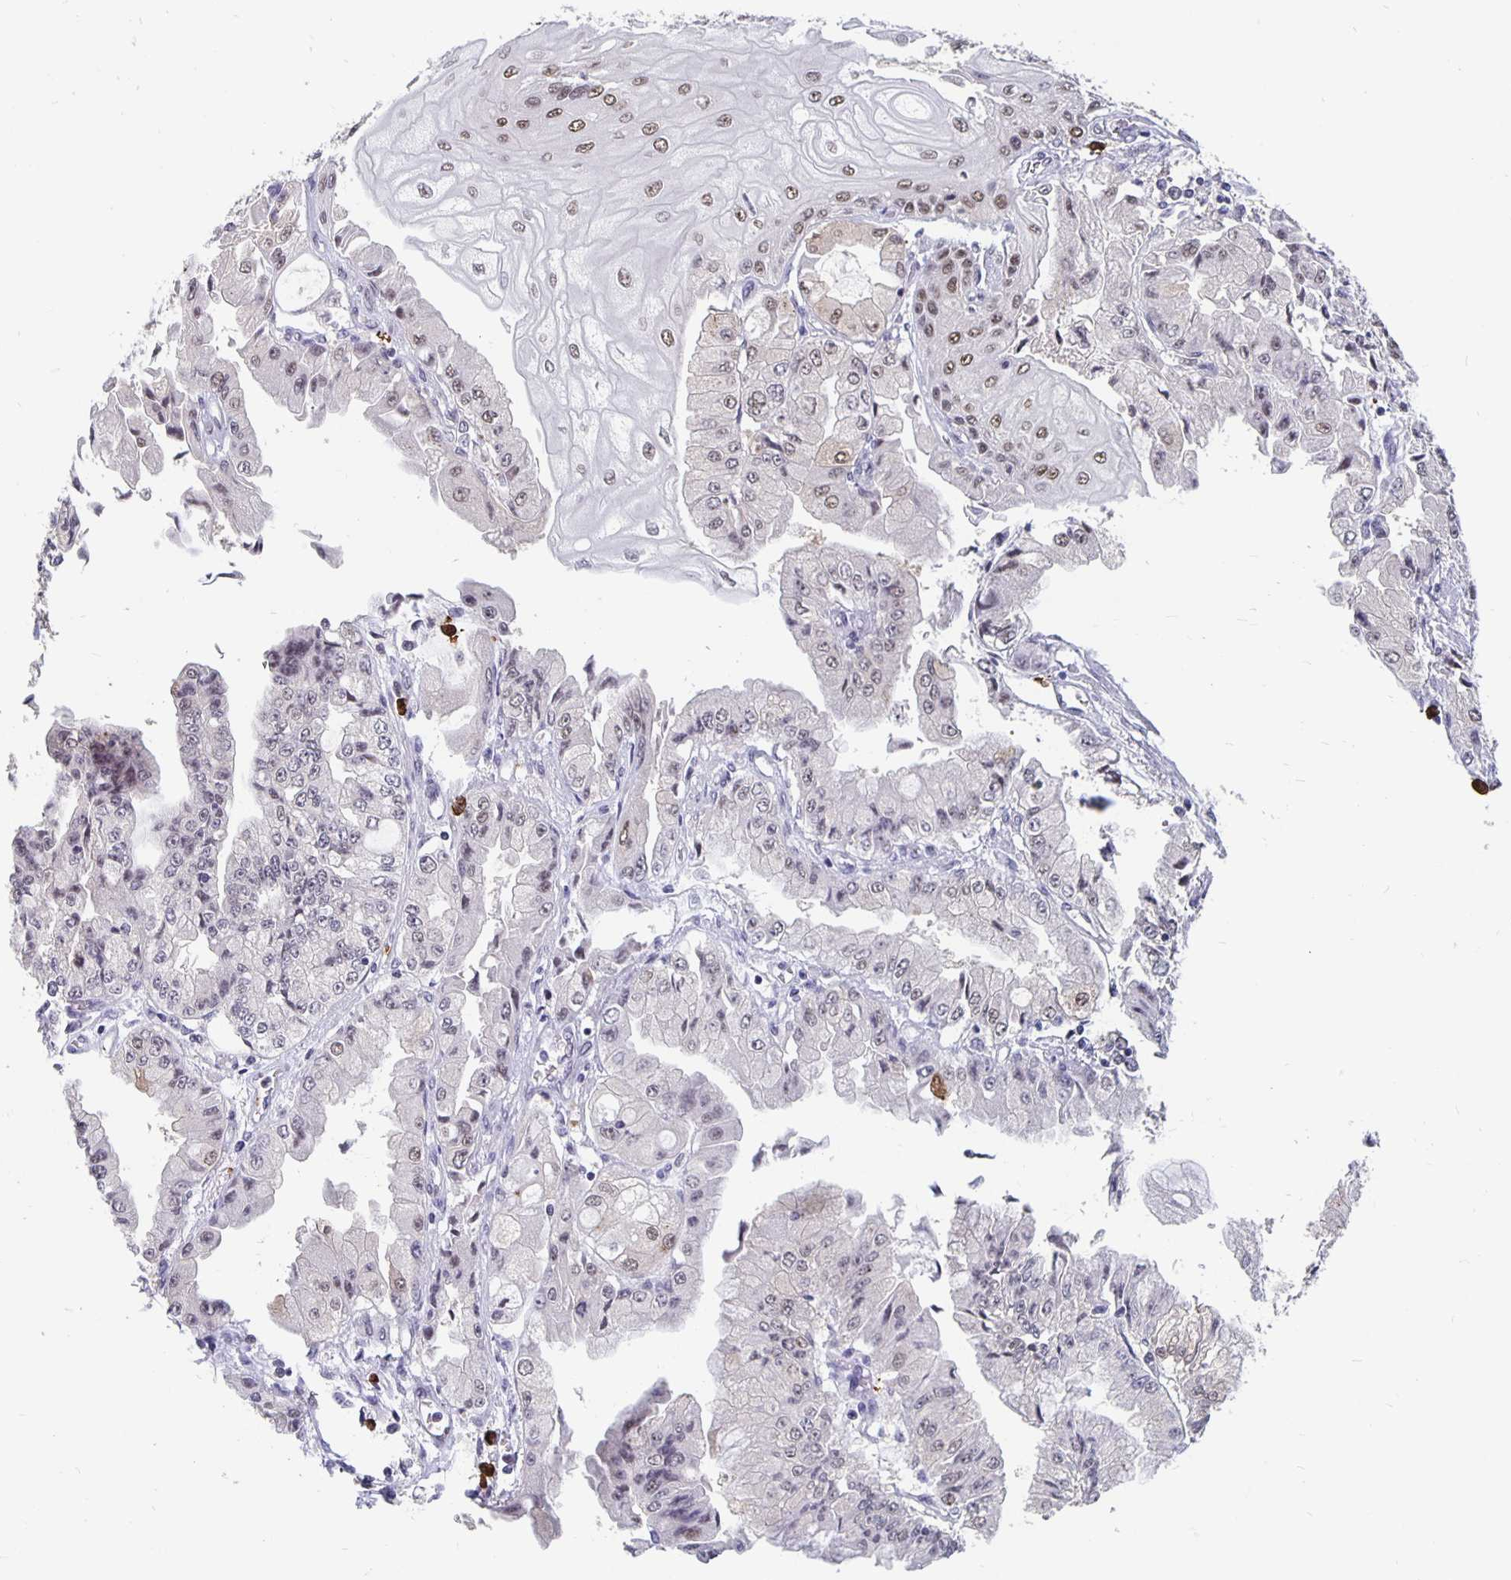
{"staining": {"intensity": "weak", "quantity": "25%-75%", "location": "nuclear"}, "tissue": "stomach cancer", "cell_type": "Tumor cells", "image_type": "cancer", "snomed": [{"axis": "morphology", "description": "Adenocarcinoma, NOS"}, {"axis": "topography", "description": "Stomach, upper"}], "caption": "A low amount of weak nuclear expression is seen in approximately 25%-75% of tumor cells in adenocarcinoma (stomach) tissue. (DAB (3,3'-diaminobenzidine) IHC with brightfield microscopy, high magnification).", "gene": "ZNF691", "patient": {"sex": "female", "age": 74}}